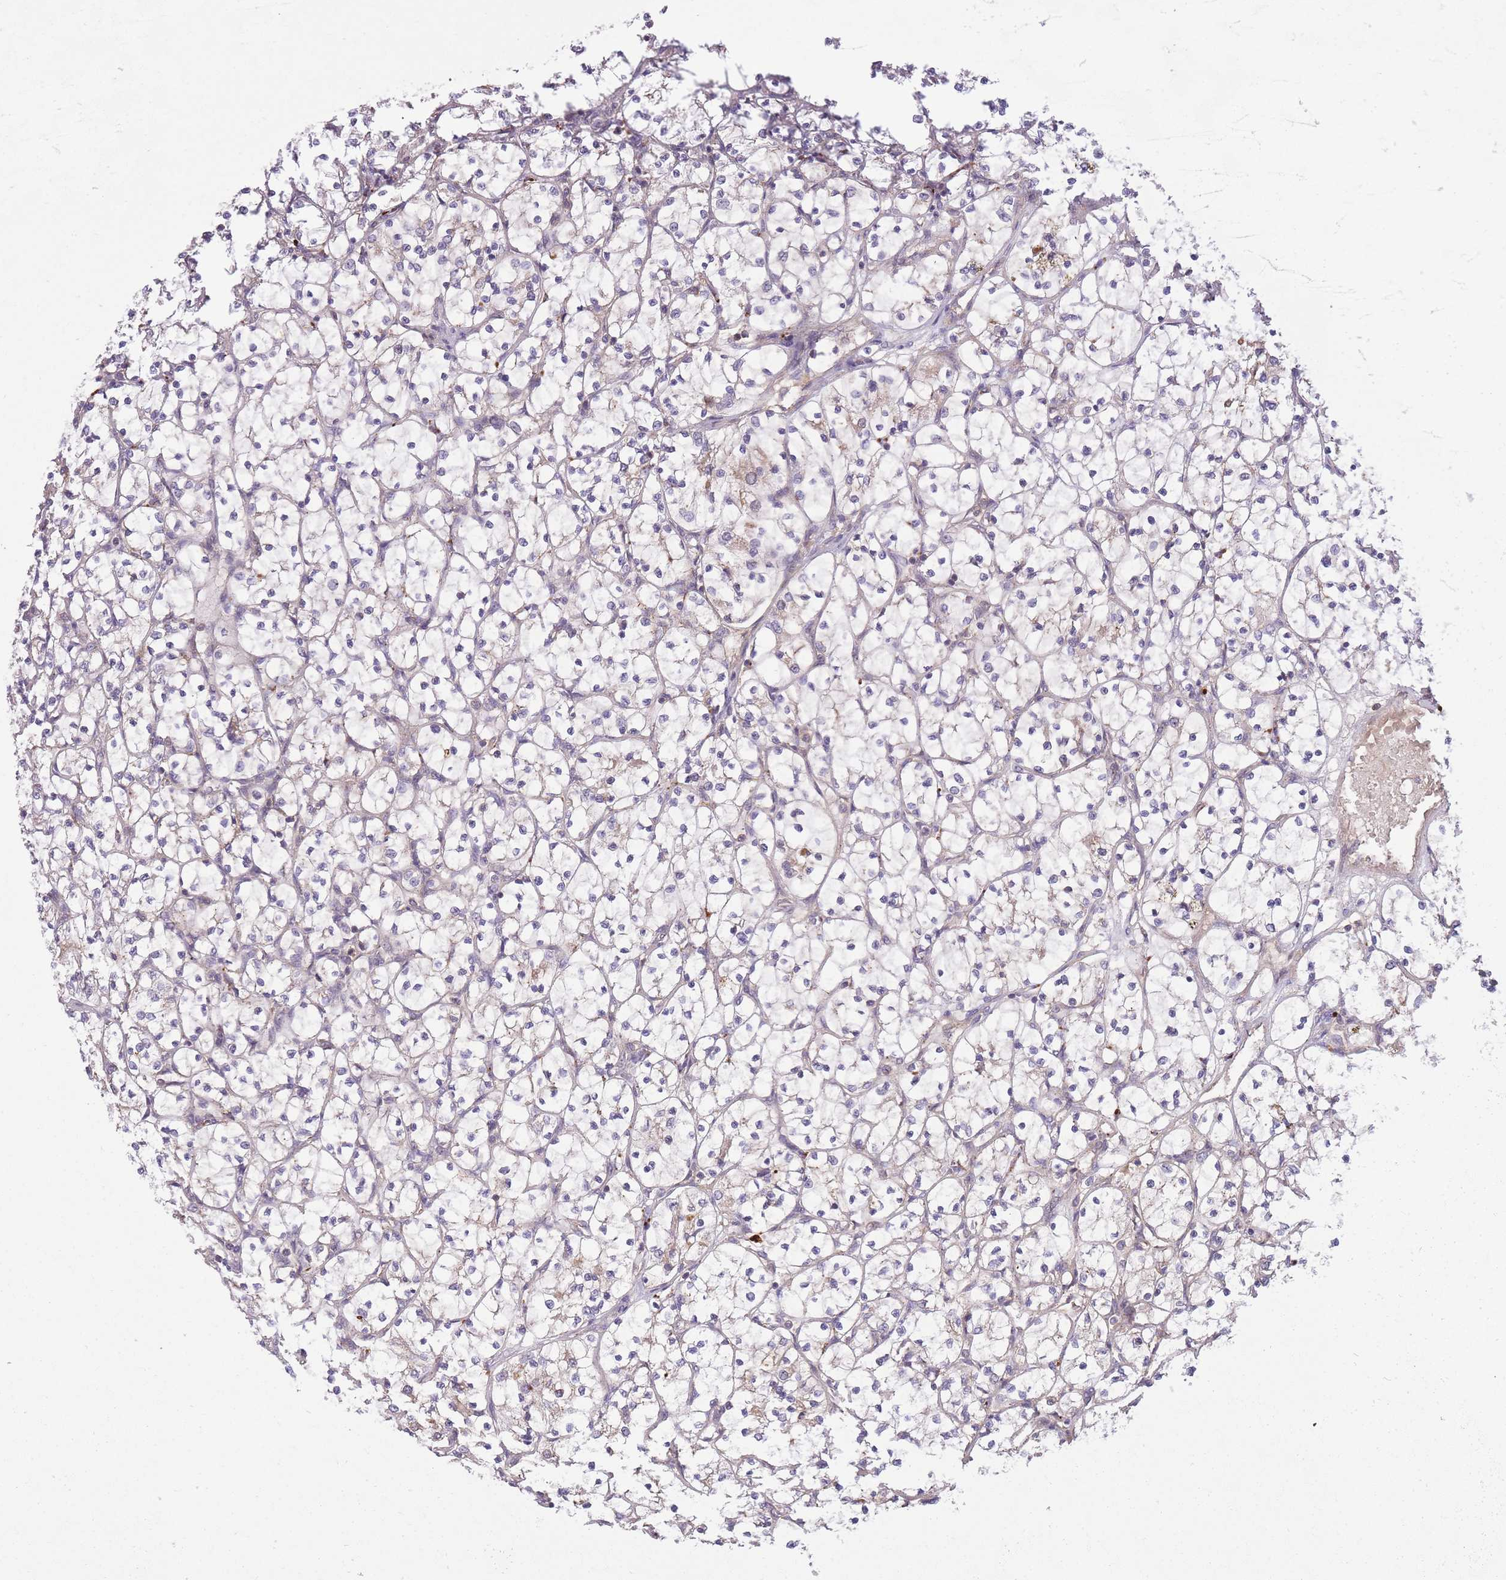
{"staining": {"intensity": "negative", "quantity": "none", "location": "none"}, "tissue": "renal cancer", "cell_type": "Tumor cells", "image_type": "cancer", "snomed": [{"axis": "morphology", "description": "Adenocarcinoma, NOS"}, {"axis": "topography", "description": "Kidney"}], "caption": "The immunohistochemistry (IHC) photomicrograph has no significant staining in tumor cells of renal cancer tissue.", "gene": "POLR3F", "patient": {"sex": "female", "age": 69}}